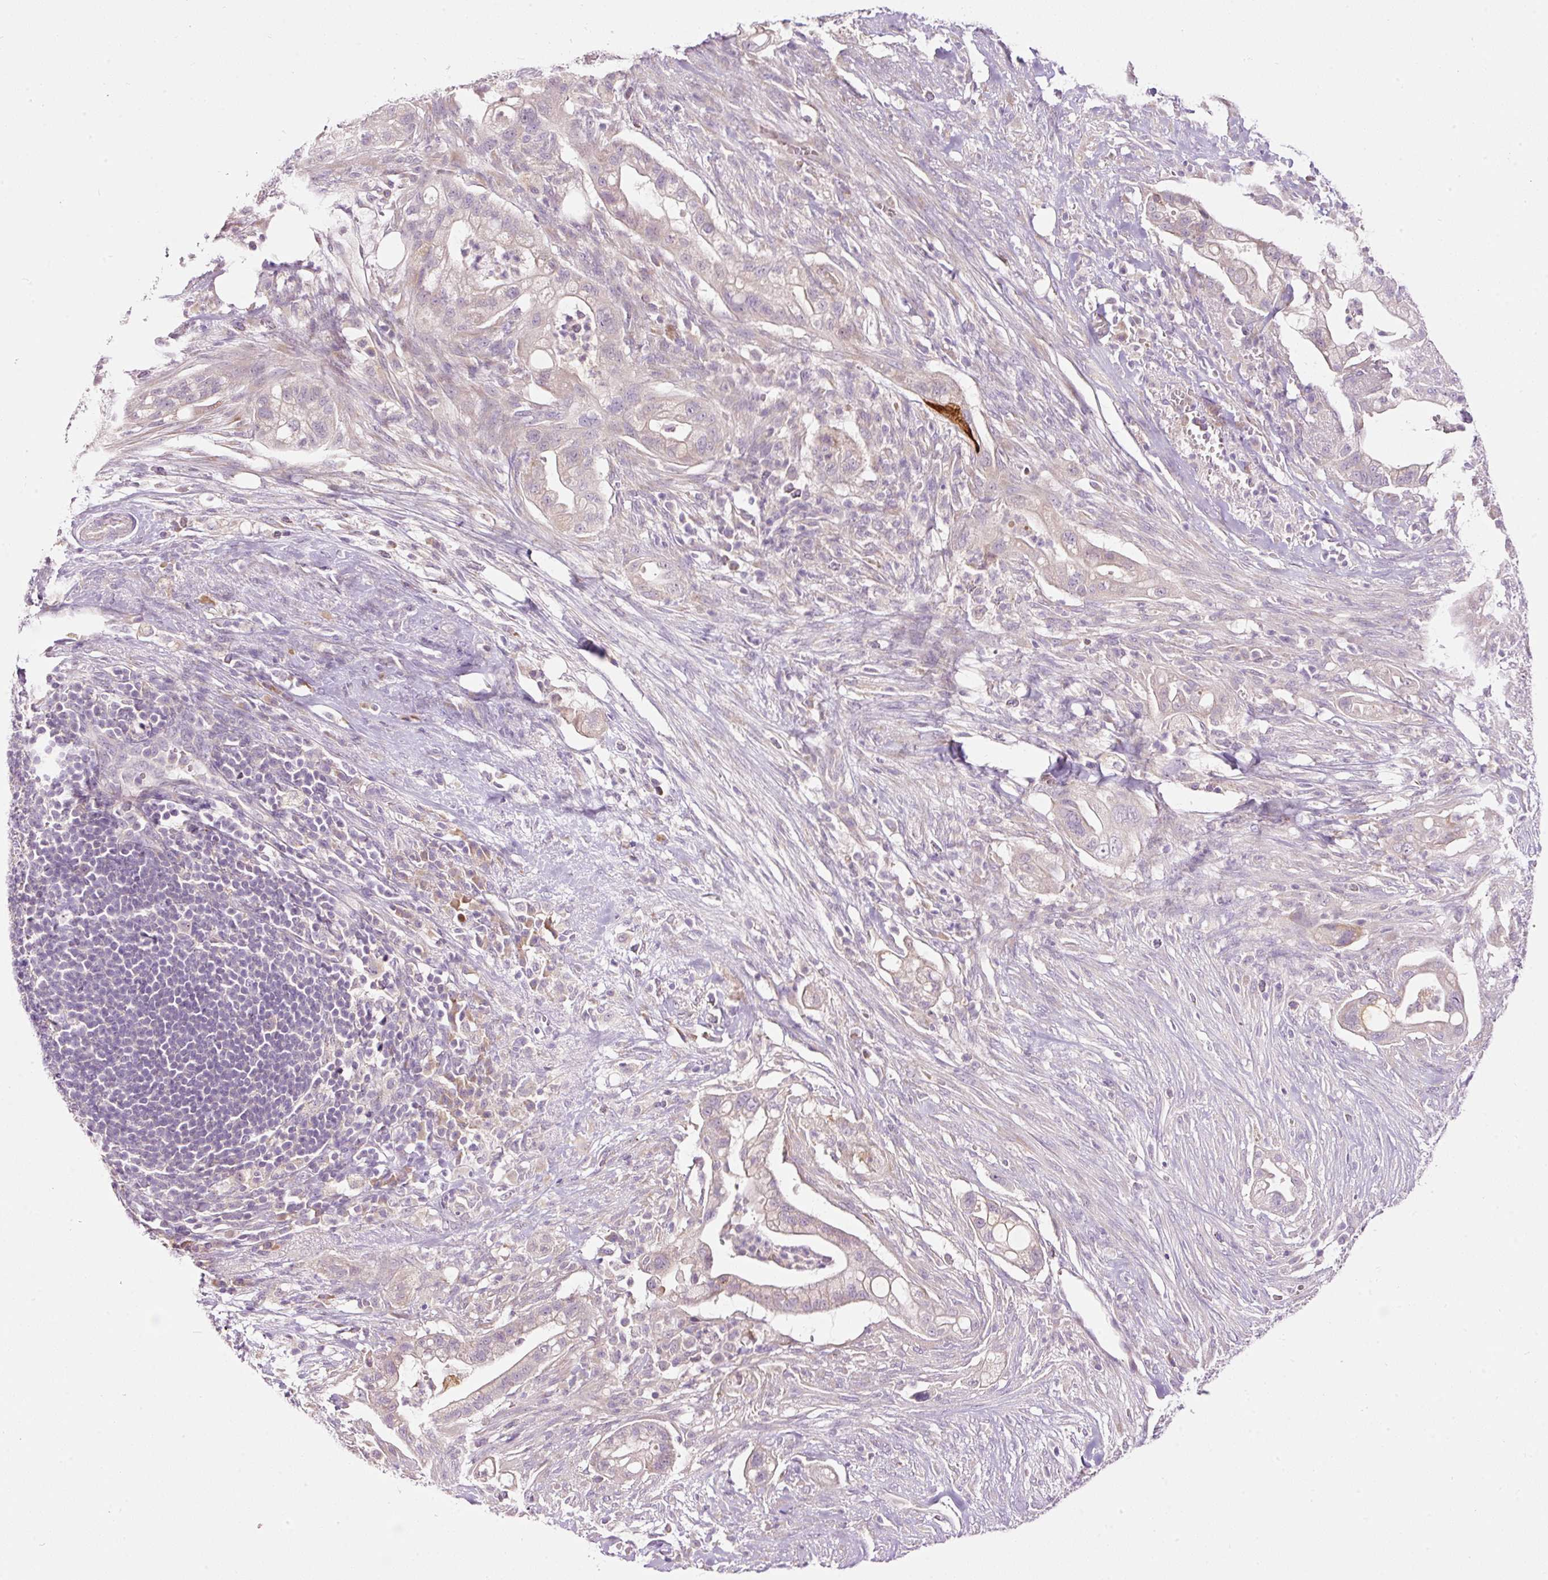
{"staining": {"intensity": "negative", "quantity": "none", "location": "none"}, "tissue": "pancreatic cancer", "cell_type": "Tumor cells", "image_type": "cancer", "snomed": [{"axis": "morphology", "description": "Adenocarcinoma, NOS"}, {"axis": "topography", "description": "Pancreas"}], "caption": "This is a image of immunohistochemistry (IHC) staining of pancreatic adenocarcinoma, which shows no staining in tumor cells.", "gene": "RSPO2", "patient": {"sex": "male", "age": 44}}